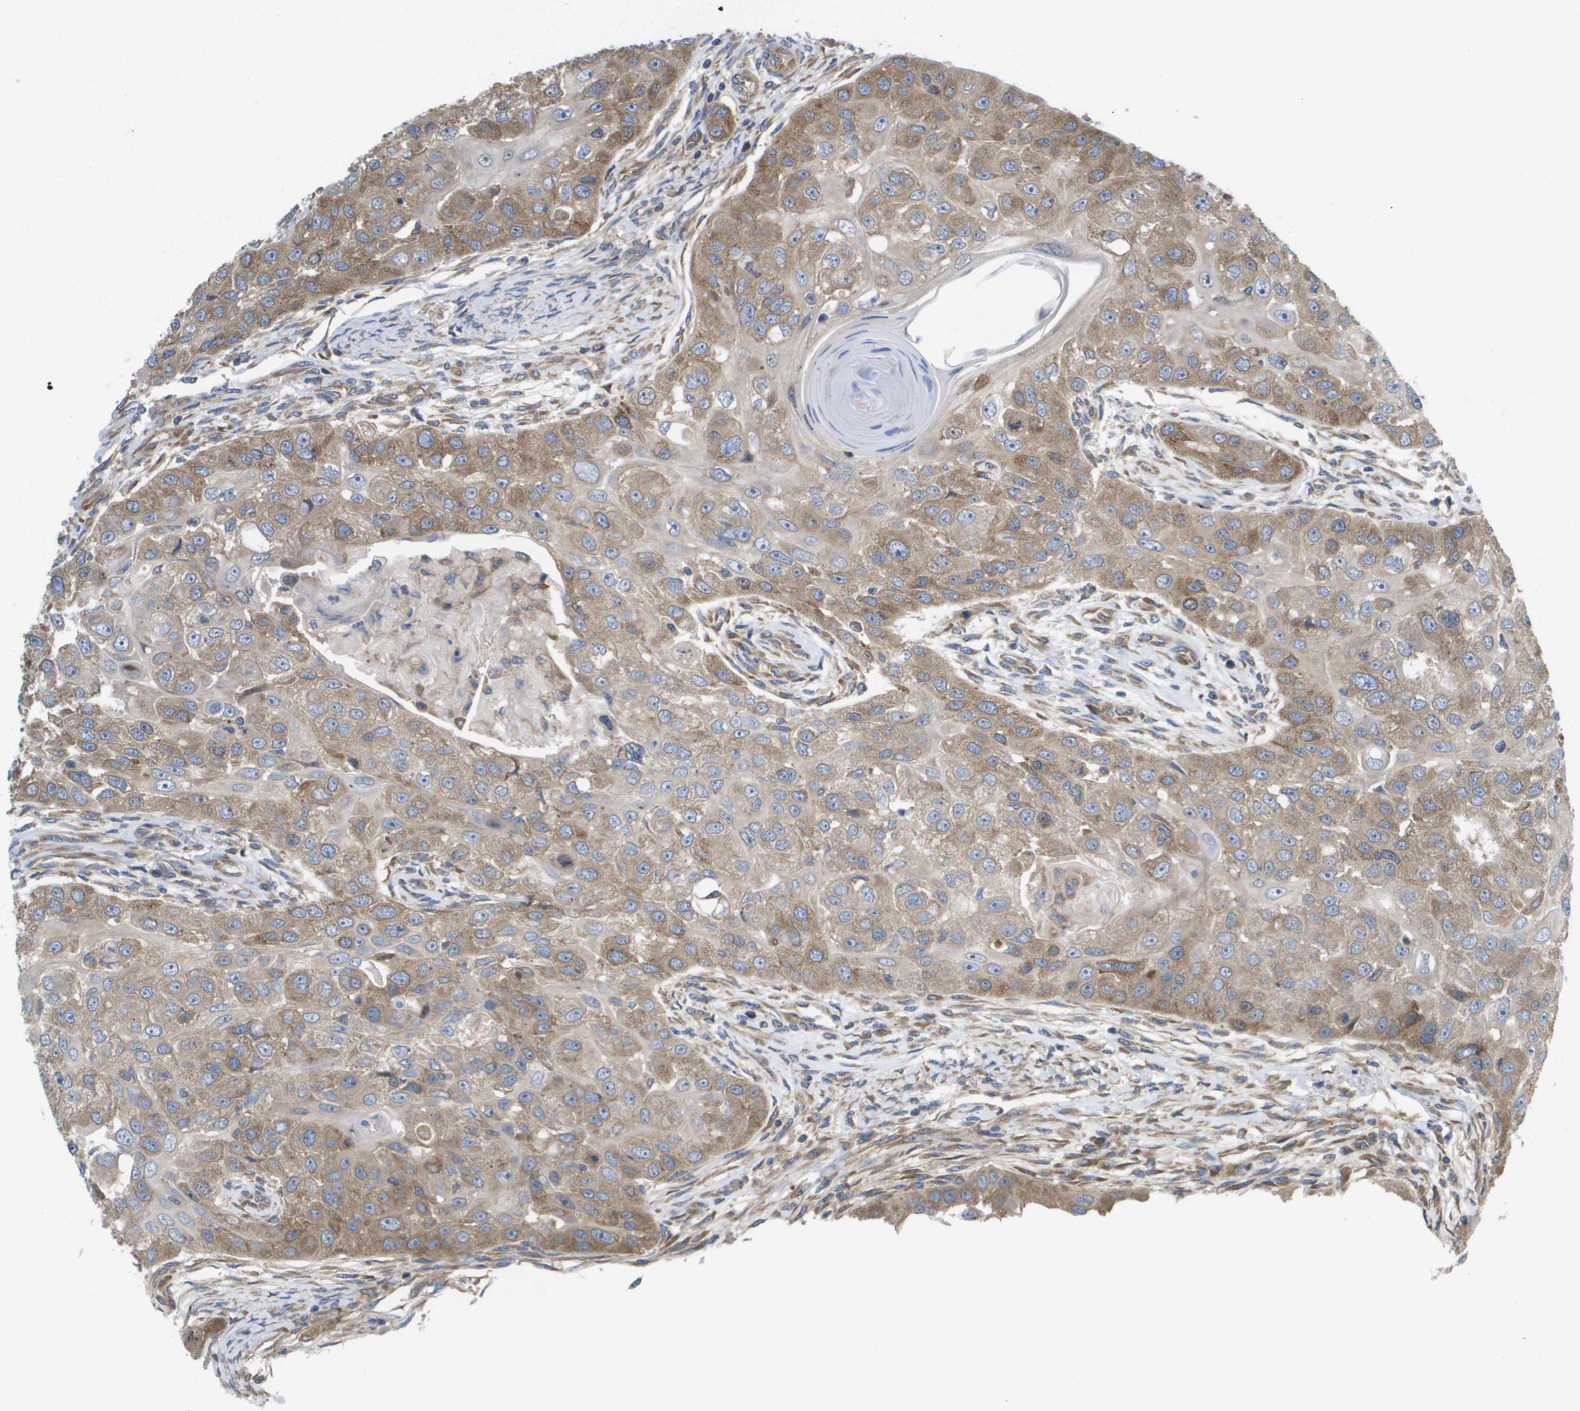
{"staining": {"intensity": "moderate", "quantity": ">75%", "location": "cytoplasmic/membranous"}, "tissue": "head and neck cancer", "cell_type": "Tumor cells", "image_type": "cancer", "snomed": [{"axis": "morphology", "description": "Normal tissue, NOS"}, {"axis": "morphology", "description": "Squamous cell carcinoma, NOS"}, {"axis": "topography", "description": "Skeletal muscle"}, {"axis": "topography", "description": "Head-Neck"}], "caption": "This image displays squamous cell carcinoma (head and neck) stained with IHC to label a protein in brown. The cytoplasmic/membranous of tumor cells show moderate positivity for the protein. Nuclei are counter-stained blue.", "gene": "EIF4G2", "patient": {"sex": "male", "age": 51}}